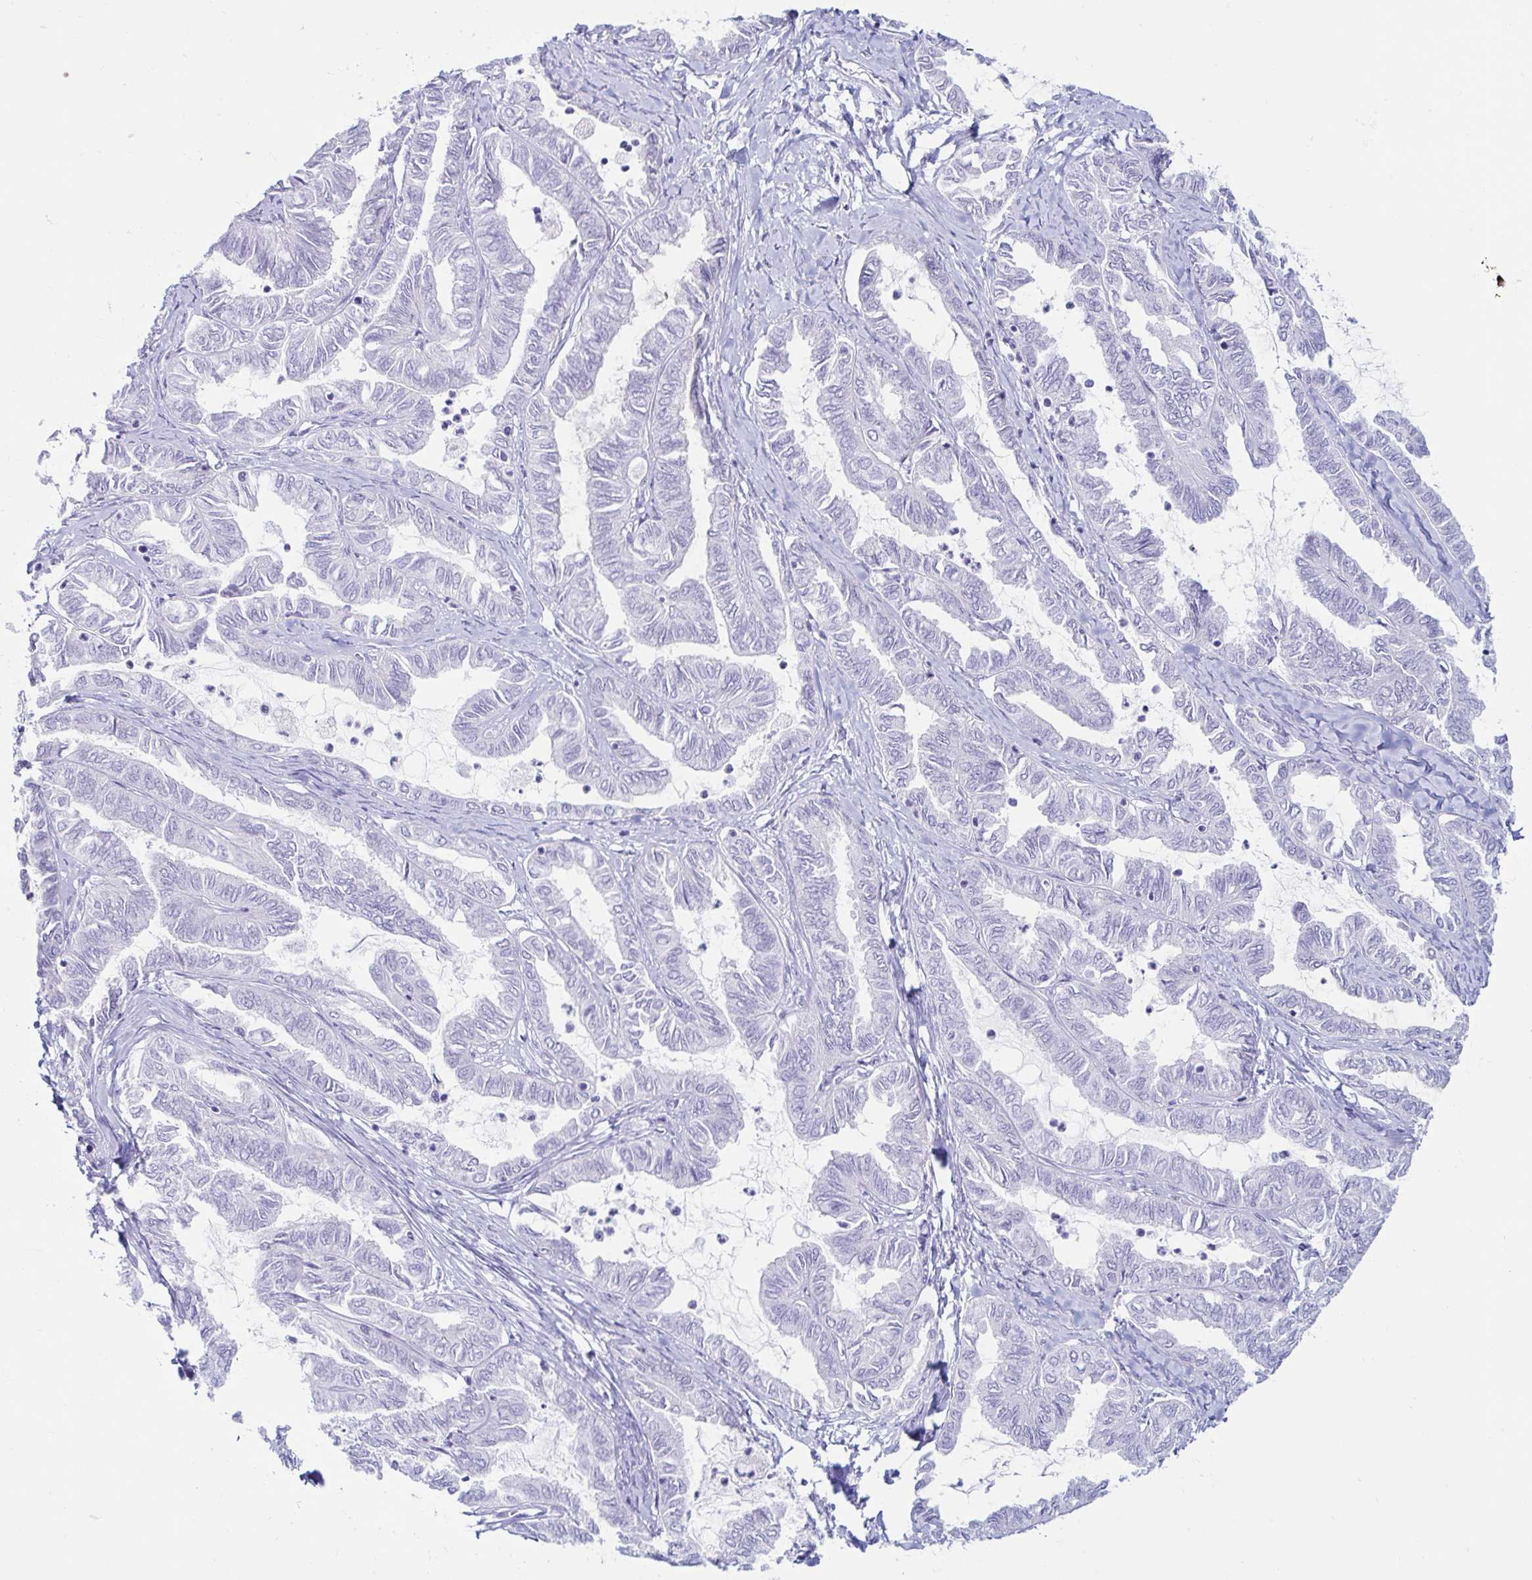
{"staining": {"intensity": "negative", "quantity": "none", "location": "none"}, "tissue": "ovarian cancer", "cell_type": "Tumor cells", "image_type": "cancer", "snomed": [{"axis": "morphology", "description": "Carcinoma, endometroid"}, {"axis": "topography", "description": "Ovary"}], "caption": "A photomicrograph of human ovarian cancer is negative for staining in tumor cells.", "gene": "BEST1", "patient": {"sex": "female", "age": 70}}